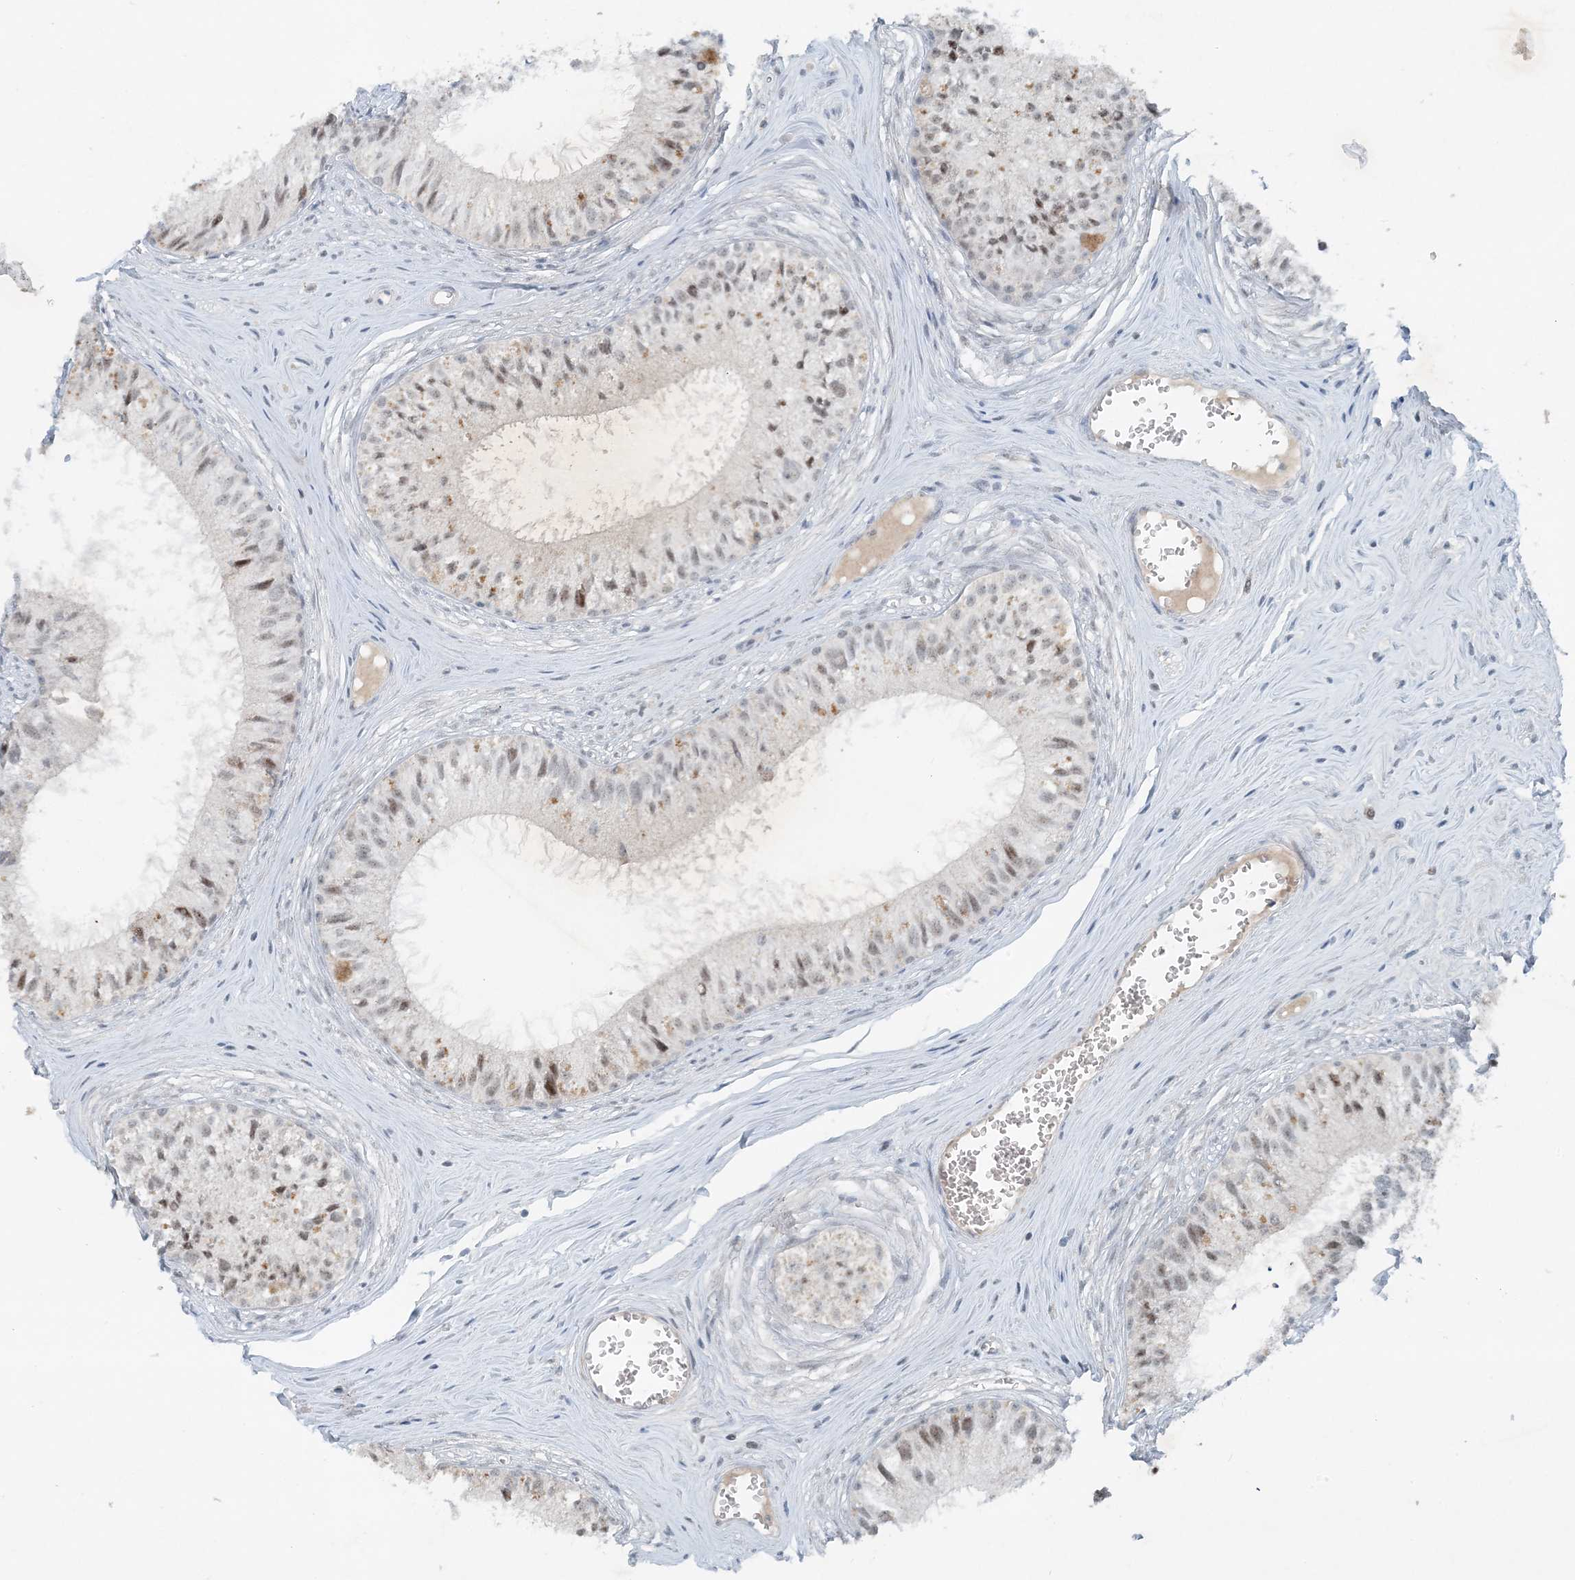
{"staining": {"intensity": "moderate", "quantity": ">75%", "location": "nuclear"}, "tissue": "epididymis", "cell_type": "Glandular cells", "image_type": "normal", "snomed": [{"axis": "morphology", "description": "Normal tissue, NOS"}, {"axis": "topography", "description": "Epididymis"}], "caption": "A micrograph of human epididymis stained for a protein displays moderate nuclear brown staining in glandular cells.", "gene": "MITD1", "patient": {"sex": "male", "age": 36}}